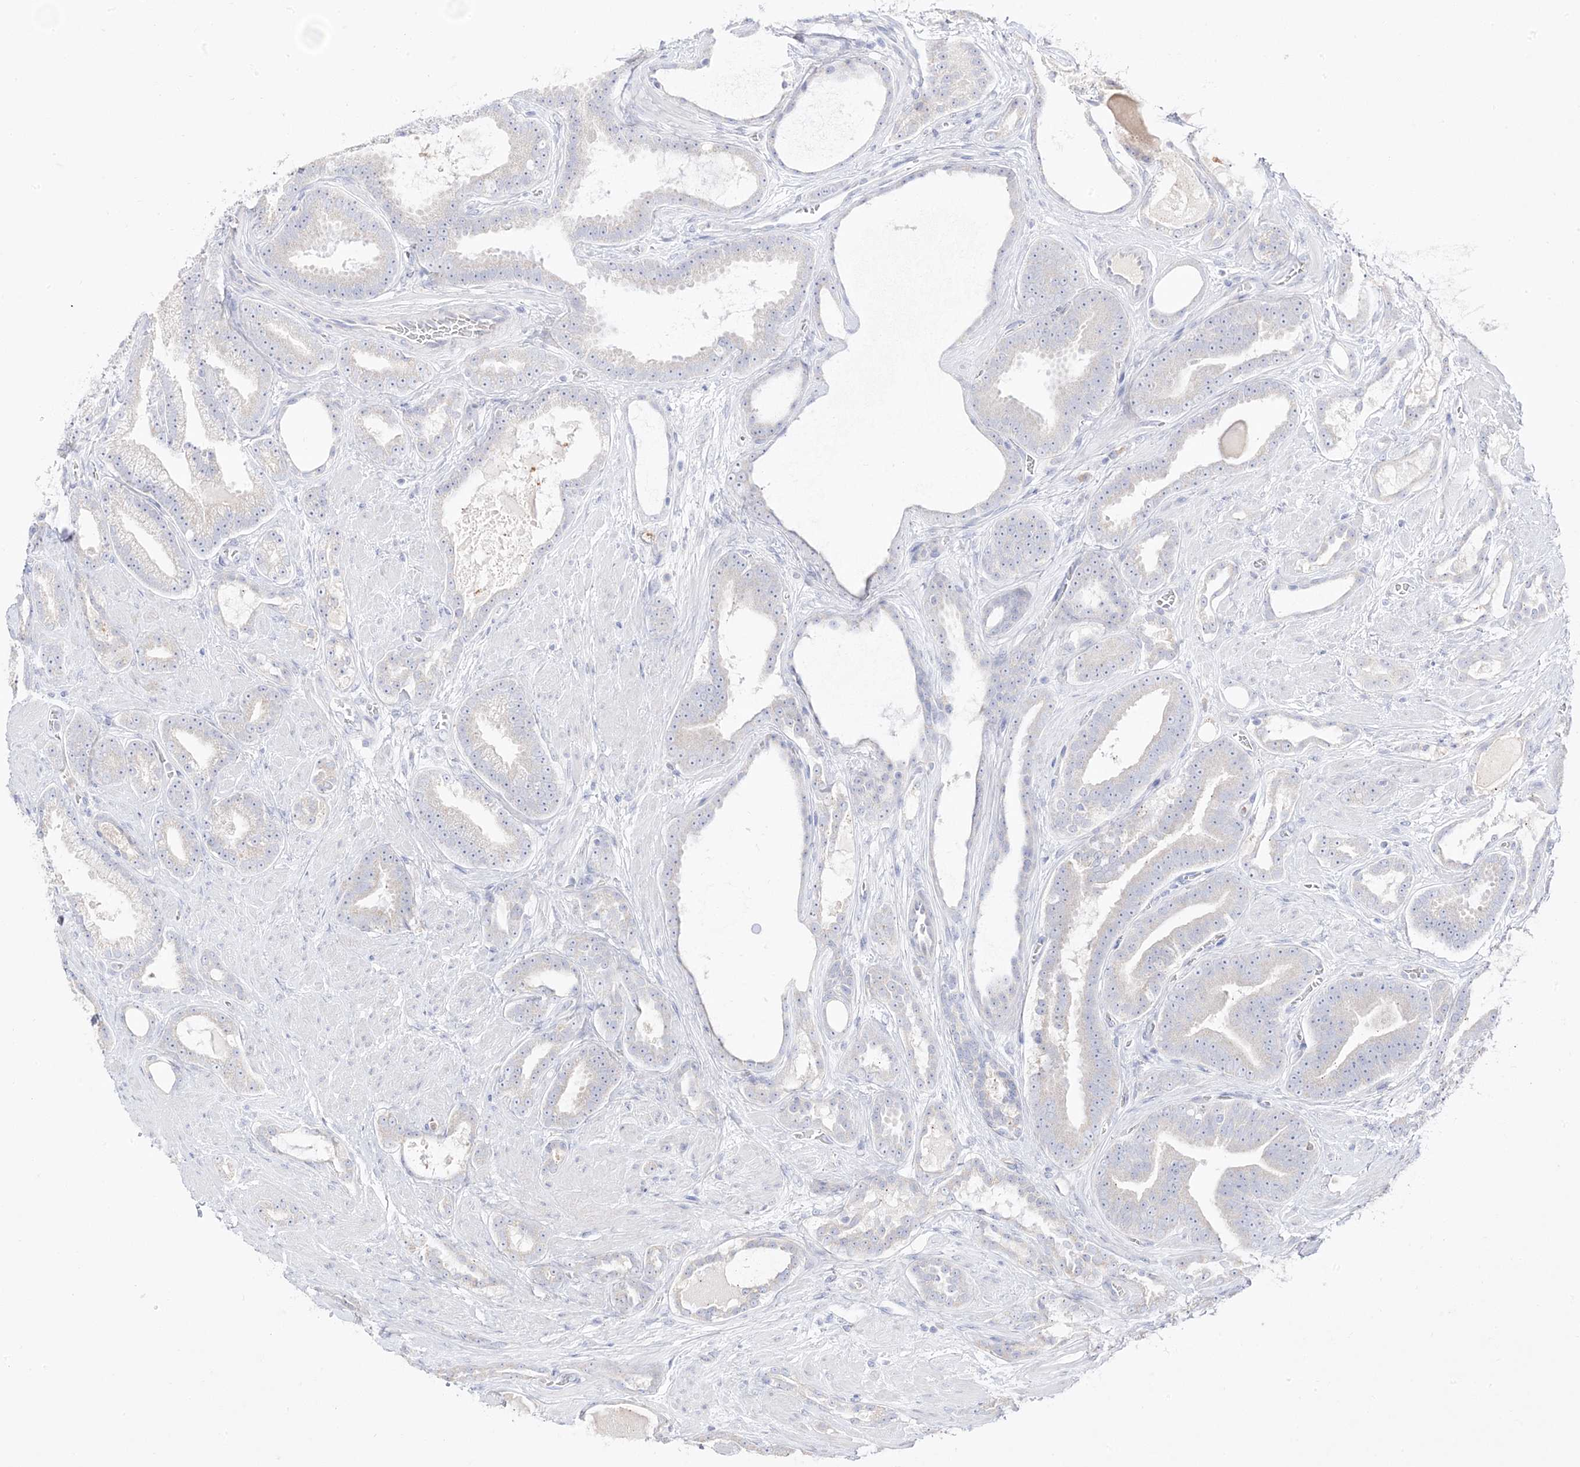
{"staining": {"intensity": "negative", "quantity": "none", "location": "none"}, "tissue": "prostate cancer", "cell_type": "Tumor cells", "image_type": "cancer", "snomed": [{"axis": "morphology", "description": "Adenocarcinoma, High grade"}, {"axis": "topography", "description": "Prostate"}], "caption": "Immunohistochemistry (IHC) of prostate cancer (adenocarcinoma (high-grade)) shows no expression in tumor cells. Brightfield microscopy of immunohistochemistry stained with DAB (3,3'-diaminobenzidine) (brown) and hematoxylin (blue), captured at high magnification.", "gene": "TRANK1", "patient": {"sex": "male", "age": 60}}